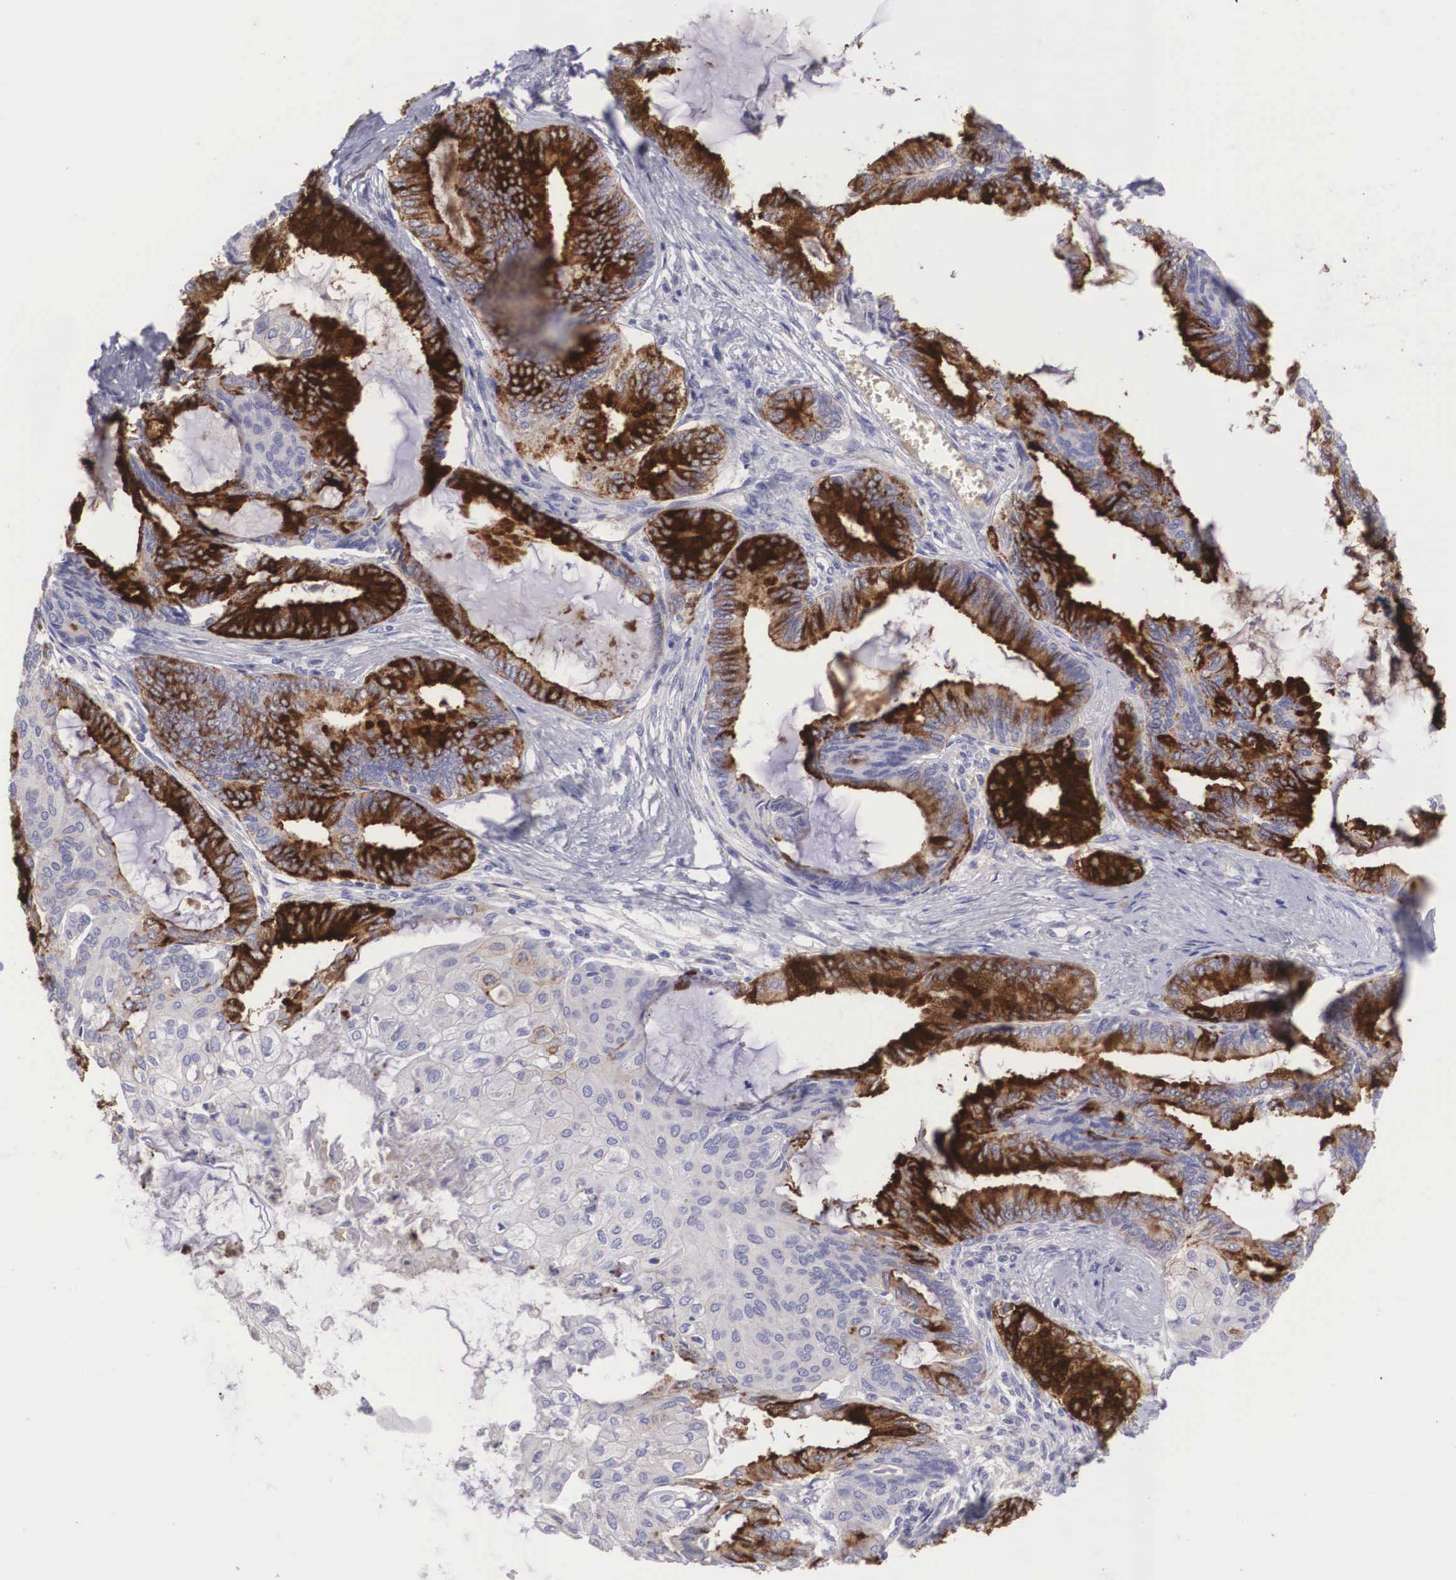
{"staining": {"intensity": "strong", "quantity": "<25%", "location": "cytoplasmic/membranous"}, "tissue": "endometrial cancer", "cell_type": "Tumor cells", "image_type": "cancer", "snomed": [{"axis": "morphology", "description": "Adenocarcinoma, NOS"}, {"axis": "topography", "description": "Endometrium"}], "caption": "Strong cytoplasmic/membranous protein positivity is identified in about <25% of tumor cells in endometrial cancer. Using DAB (brown) and hematoxylin (blue) stains, captured at high magnification using brightfield microscopy.", "gene": "CLU", "patient": {"sex": "female", "age": 79}}